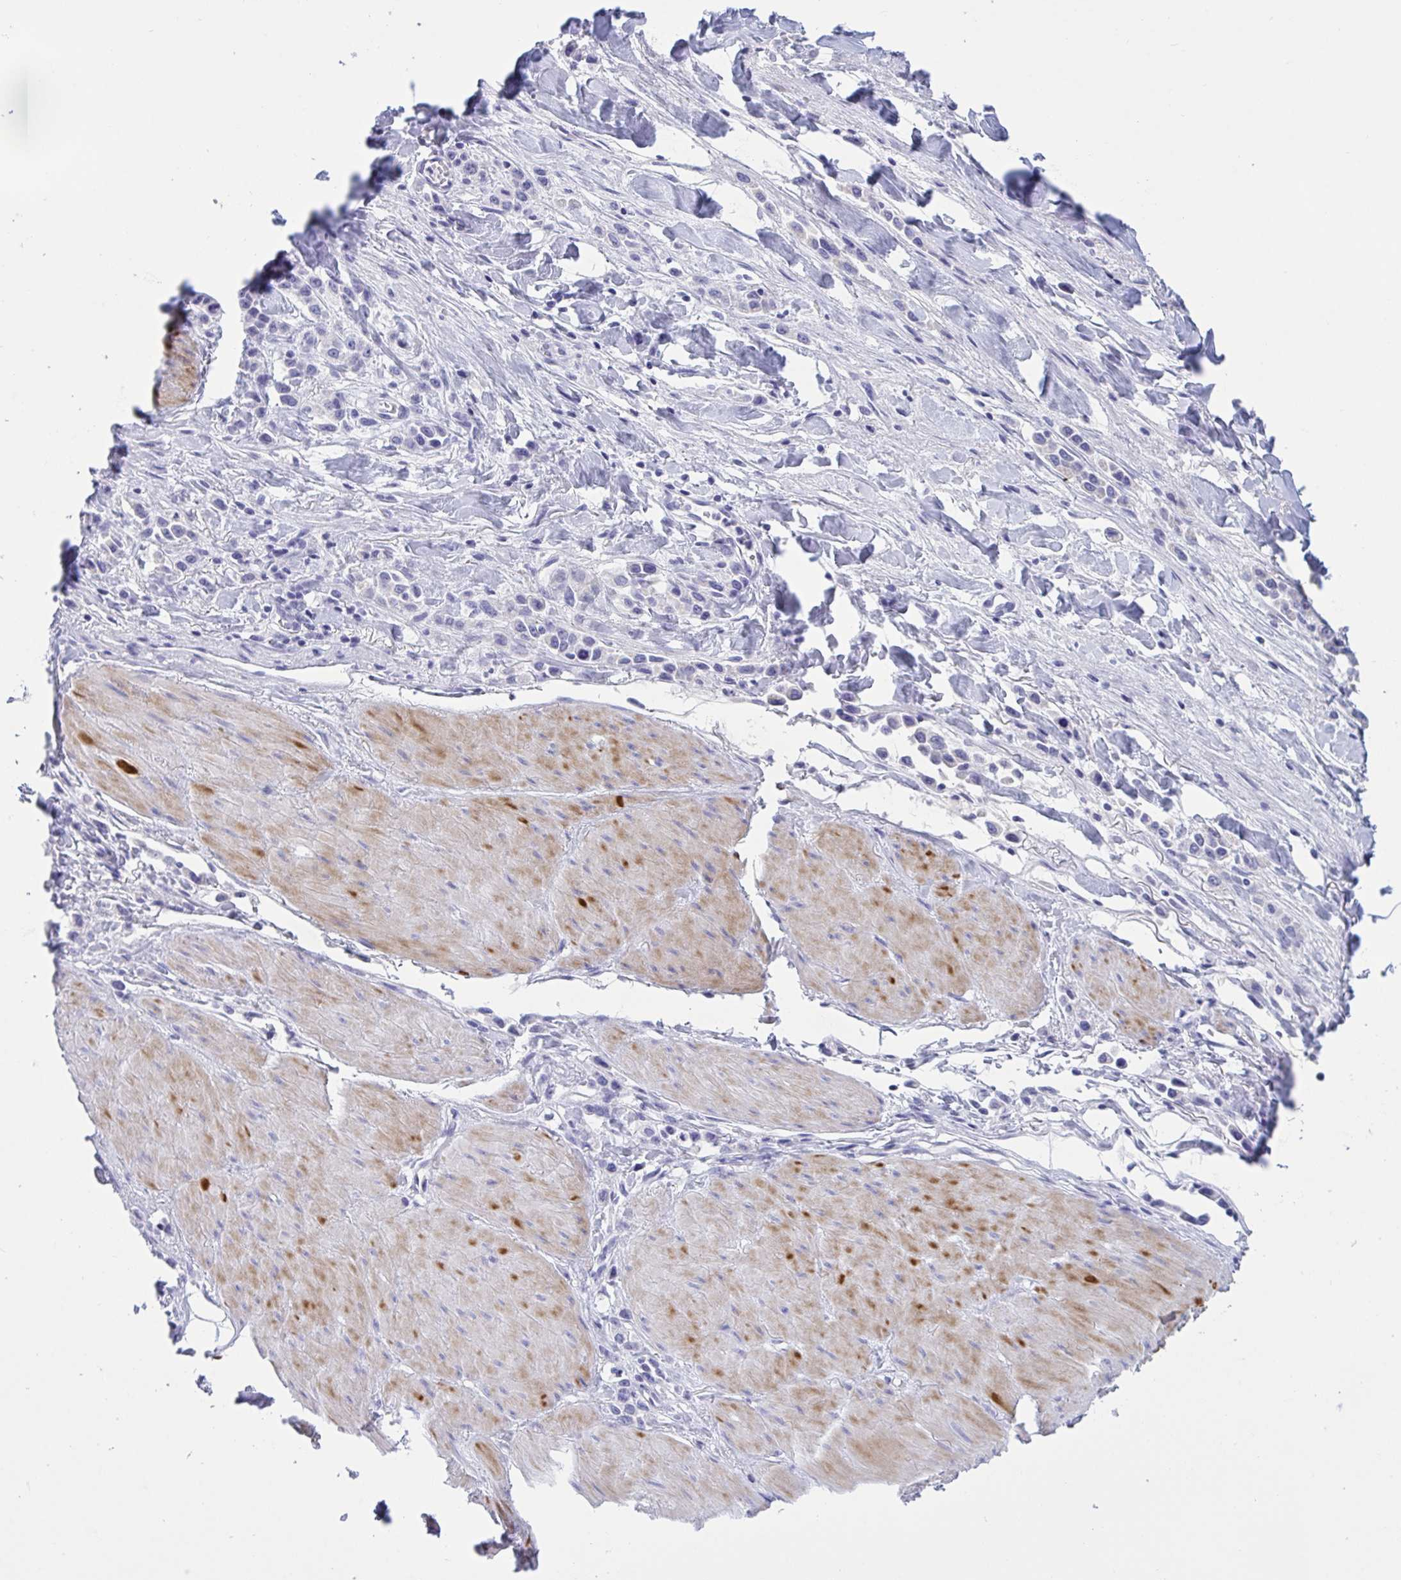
{"staining": {"intensity": "negative", "quantity": "none", "location": "none"}, "tissue": "stomach cancer", "cell_type": "Tumor cells", "image_type": "cancer", "snomed": [{"axis": "morphology", "description": "Adenocarcinoma, NOS"}, {"axis": "topography", "description": "Stomach"}], "caption": "An image of human adenocarcinoma (stomach) is negative for staining in tumor cells.", "gene": "OXLD1", "patient": {"sex": "male", "age": 47}}